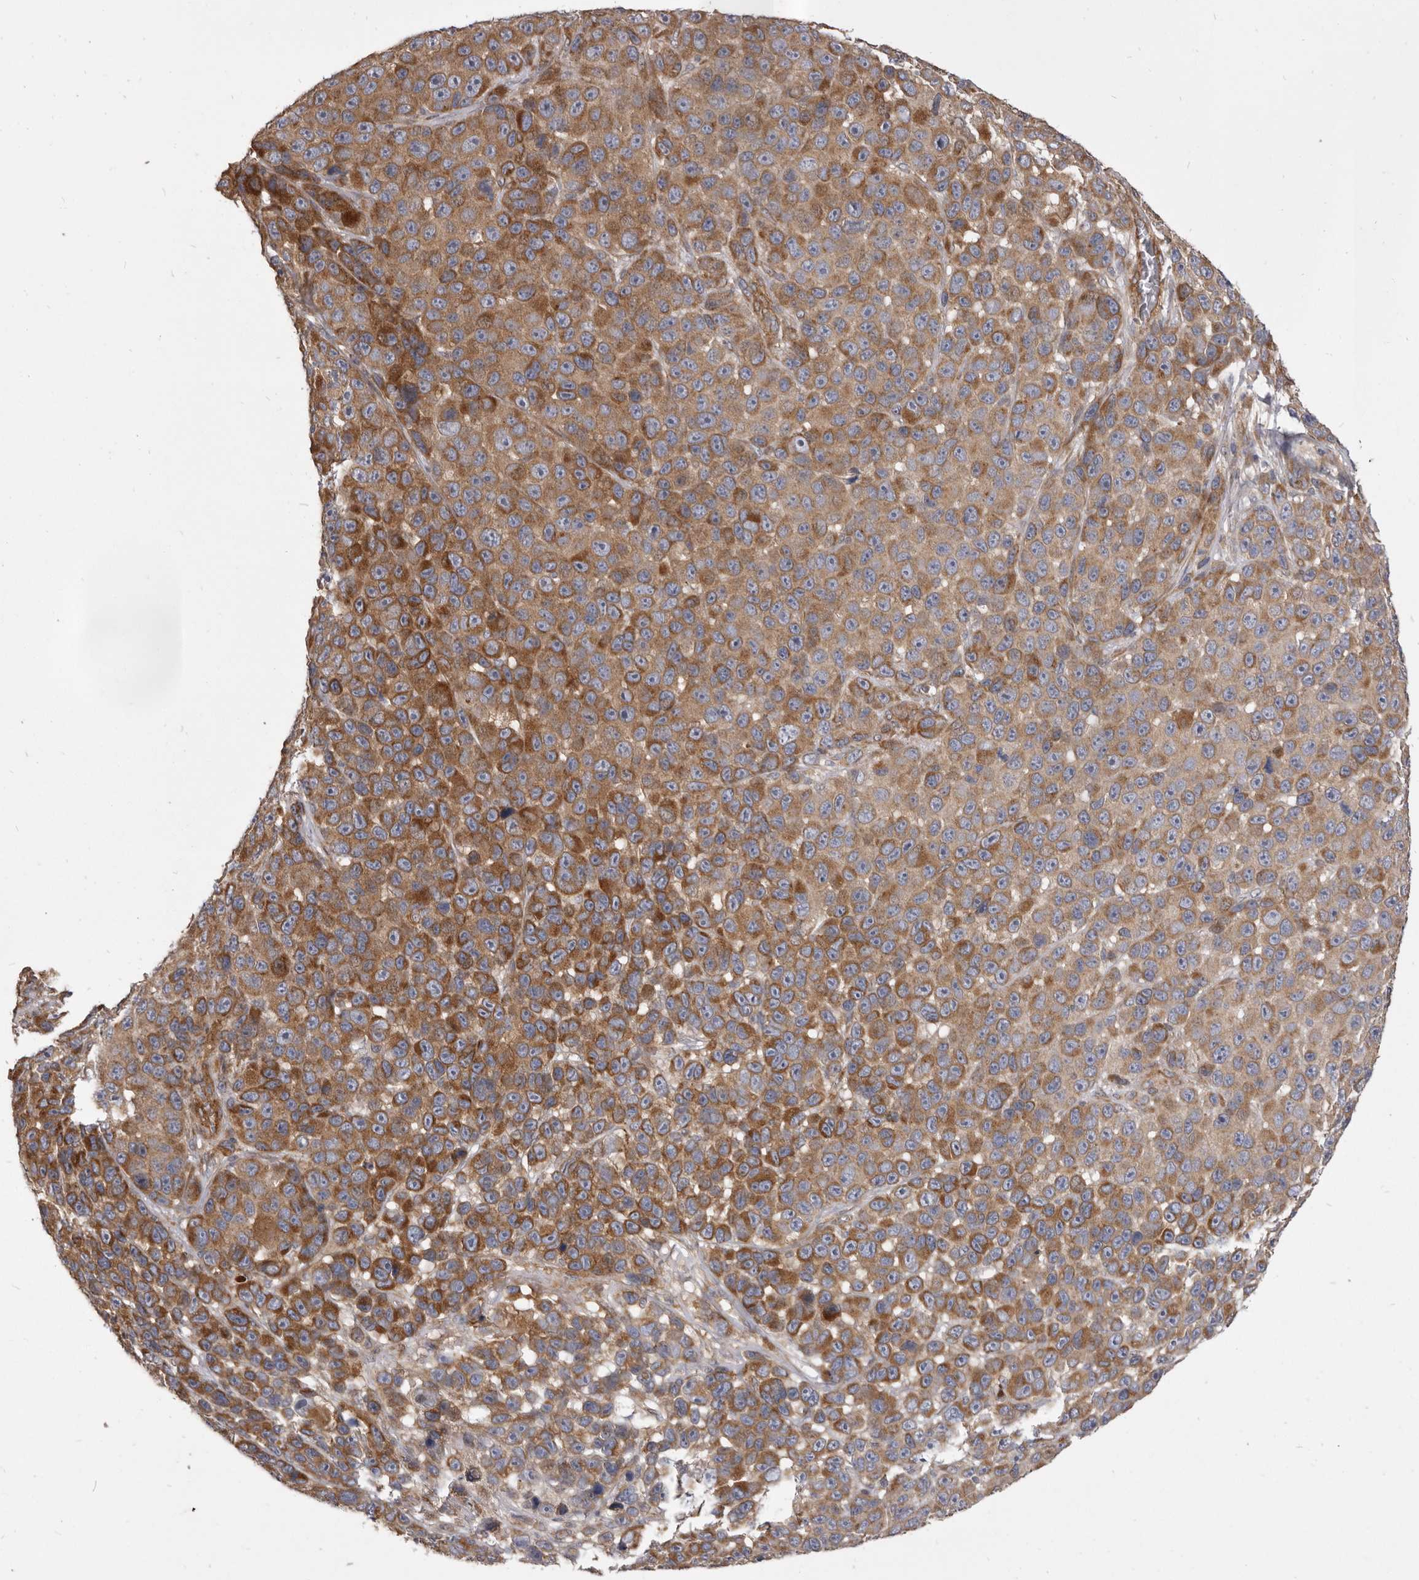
{"staining": {"intensity": "strong", "quantity": "25%-75%", "location": "cytoplasmic/membranous"}, "tissue": "melanoma", "cell_type": "Tumor cells", "image_type": "cancer", "snomed": [{"axis": "morphology", "description": "Malignant melanoma, NOS"}, {"axis": "topography", "description": "Skin"}], "caption": "High-magnification brightfield microscopy of melanoma stained with DAB (3,3'-diaminobenzidine) (brown) and counterstained with hematoxylin (blue). tumor cells exhibit strong cytoplasmic/membranous positivity is appreciated in about25%-75% of cells. The staining is performed using DAB (3,3'-diaminobenzidine) brown chromogen to label protein expression. The nuclei are counter-stained blue using hematoxylin.", "gene": "VPS45", "patient": {"sex": "male", "age": 53}}